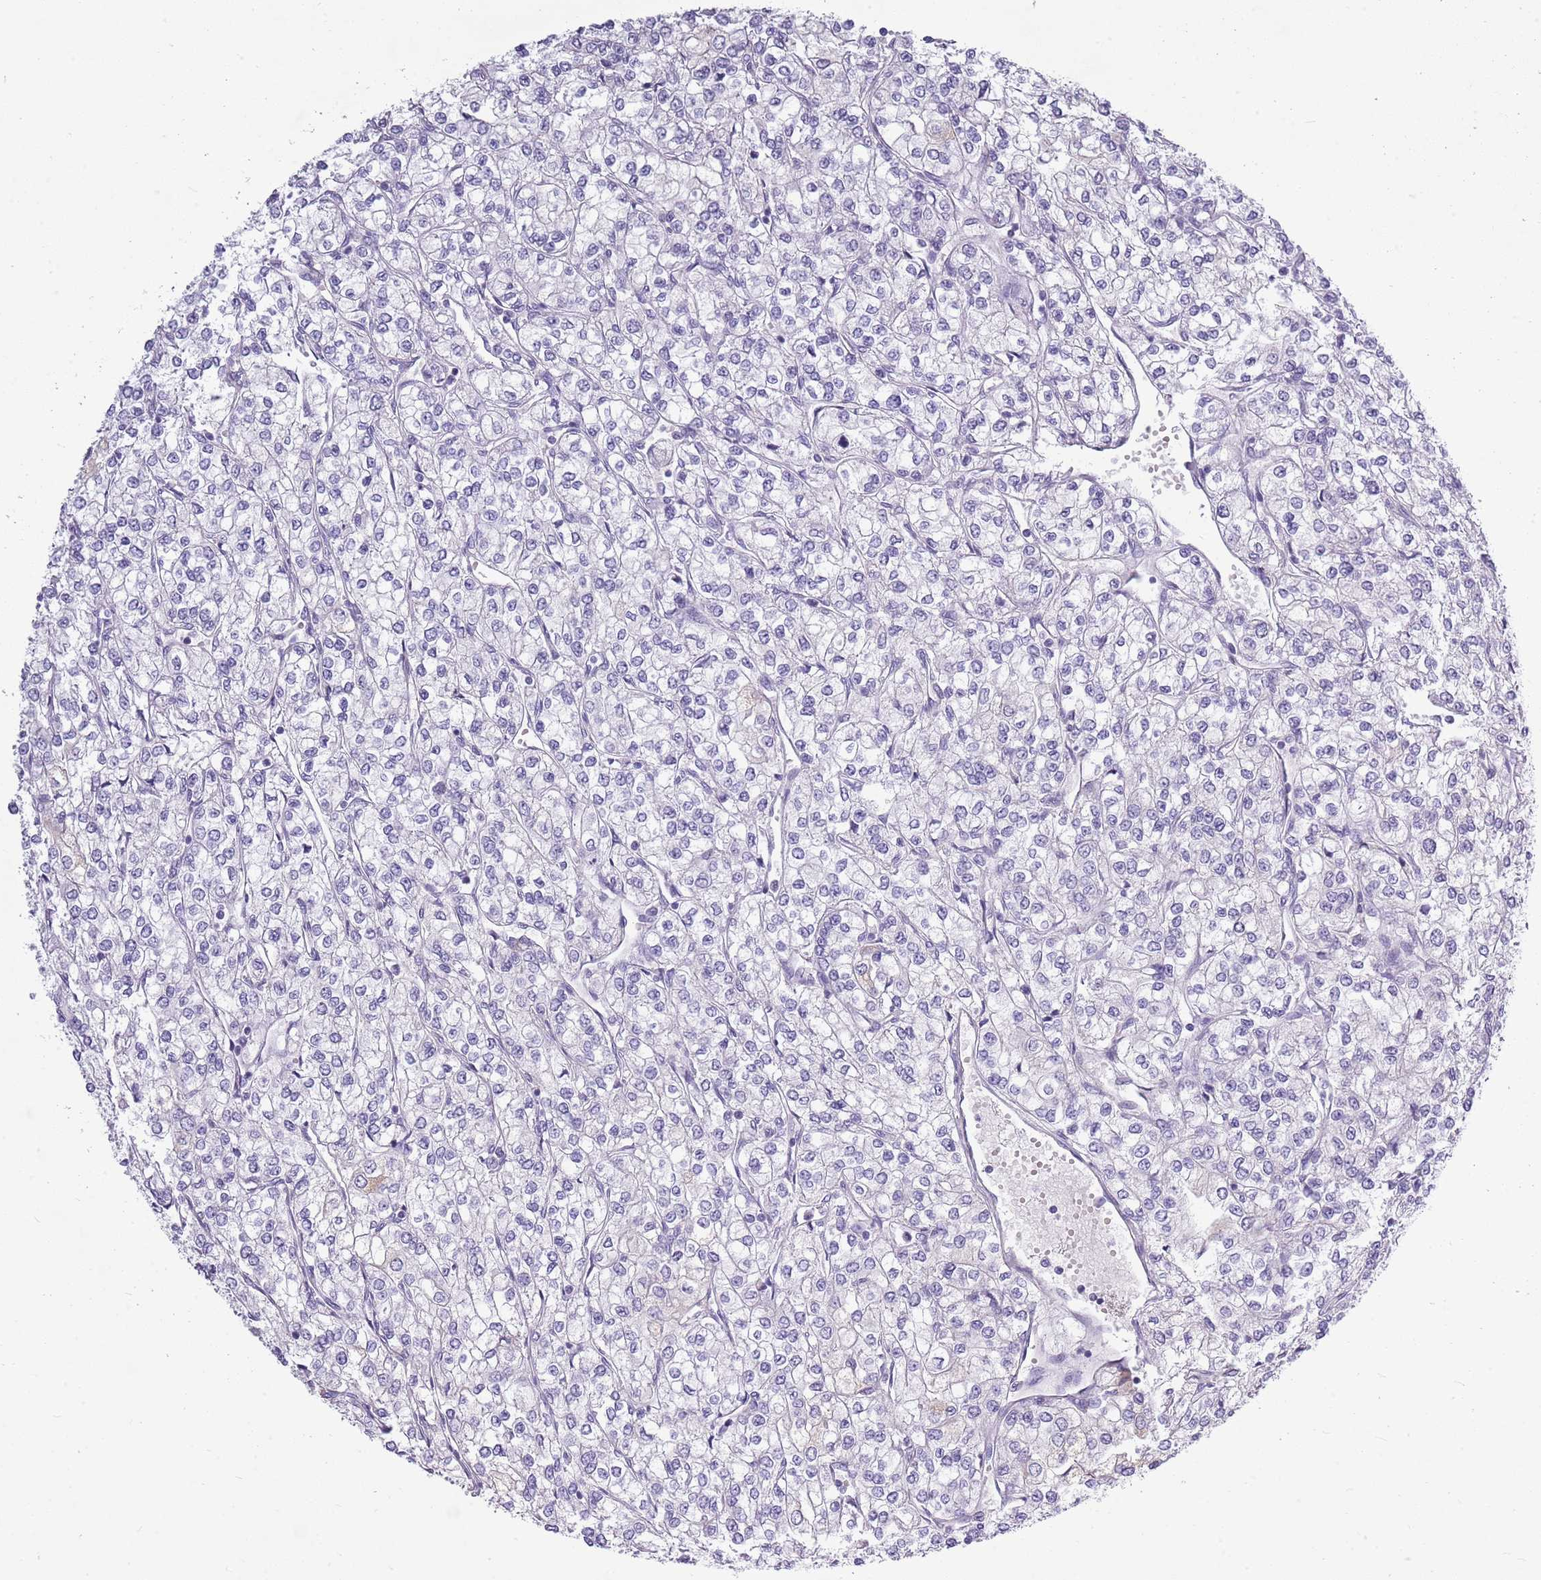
{"staining": {"intensity": "negative", "quantity": "none", "location": "none"}, "tissue": "renal cancer", "cell_type": "Tumor cells", "image_type": "cancer", "snomed": [{"axis": "morphology", "description": "Adenocarcinoma, NOS"}, {"axis": "topography", "description": "Kidney"}], "caption": "The immunohistochemistry histopathology image has no significant staining in tumor cells of renal adenocarcinoma tissue.", "gene": "ZNF425", "patient": {"sex": "male", "age": 80}}